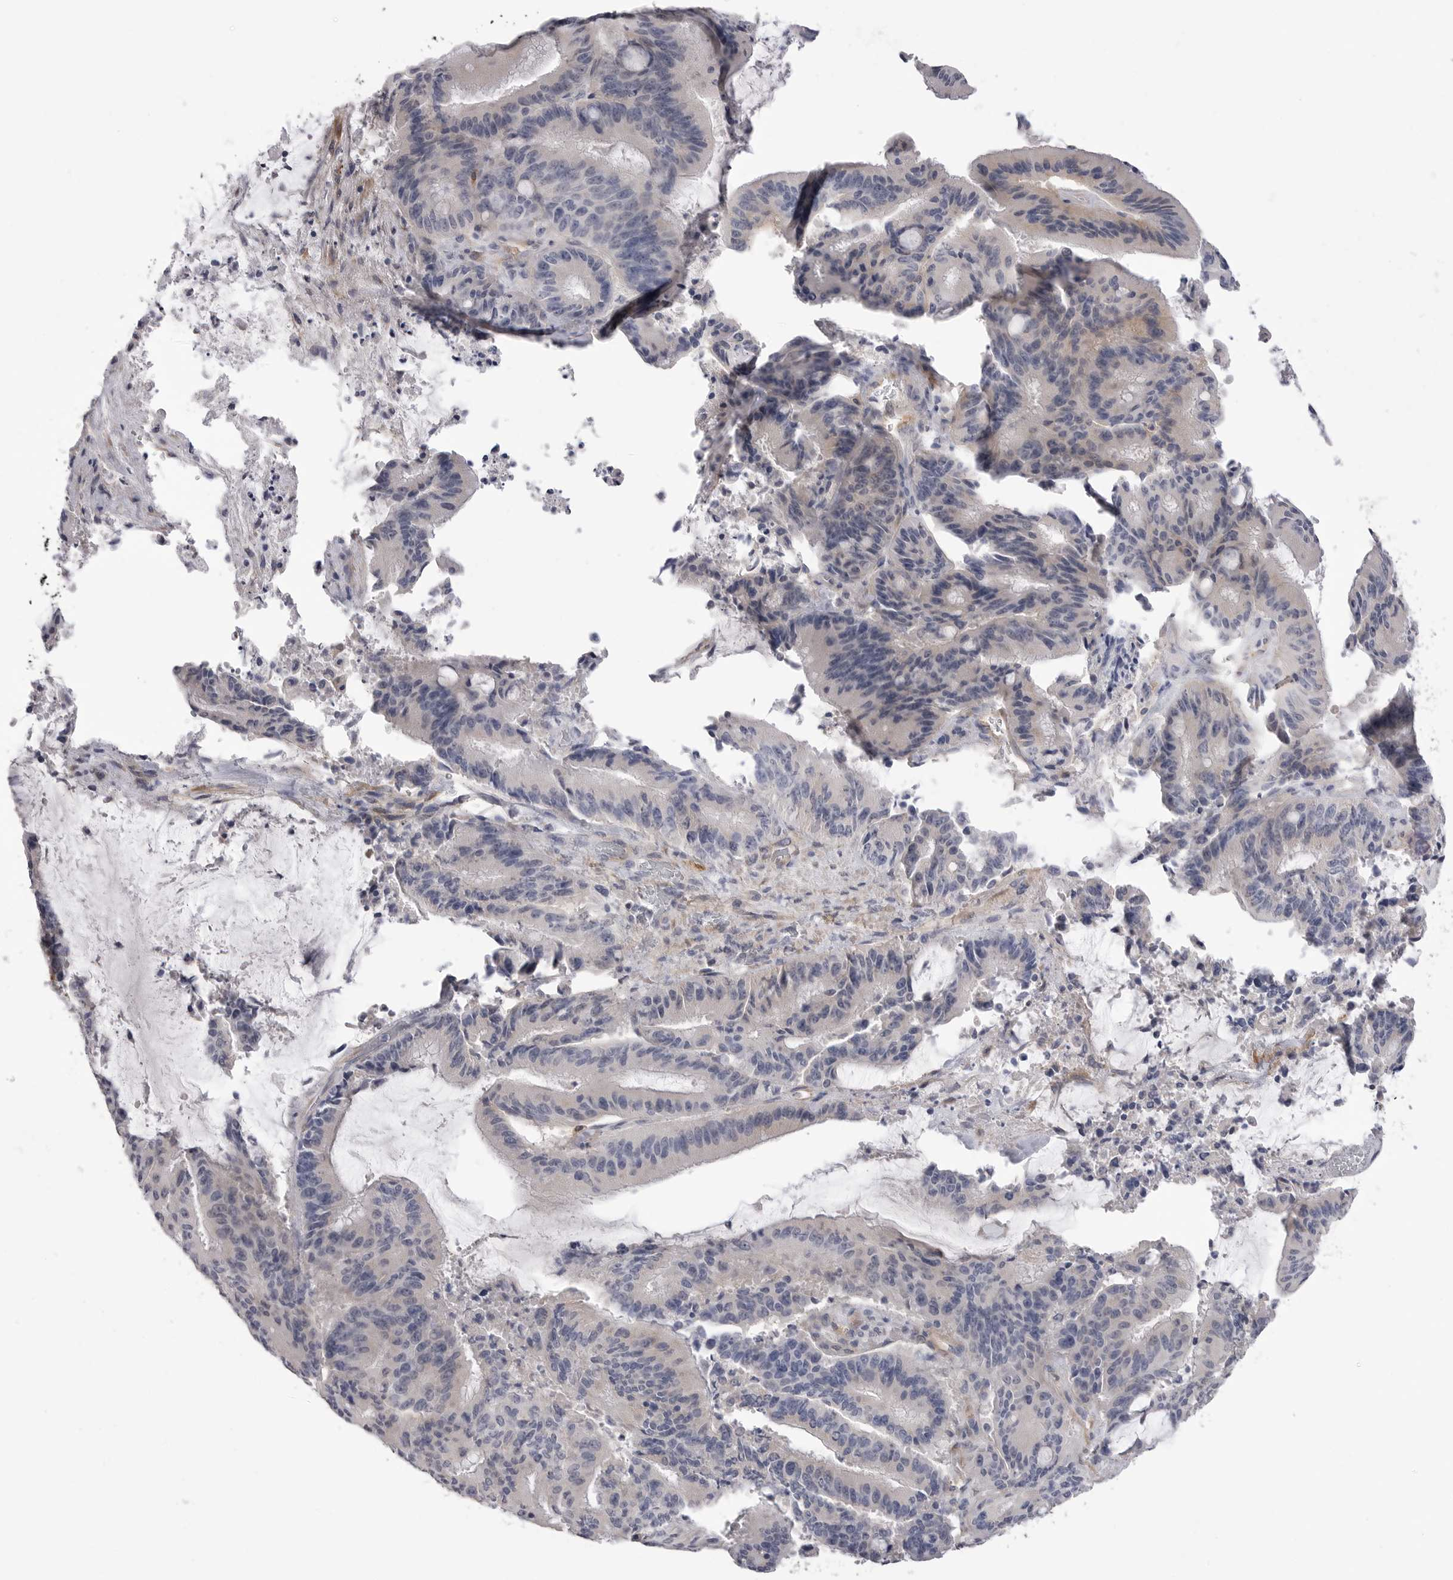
{"staining": {"intensity": "negative", "quantity": "none", "location": "none"}, "tissue": "liver cancer", "cell_type": "Tumor cells", "image_type": "cancer", "snomed": [{"axis": "morphology", "description": "Normal tissue, NOS"}, {"axis": "morphology", "description": "Cholangiocarcinoma"}, {"axis": "topography", "description": "Liver"}, {"axis": "topography", "description": "Peripheral nerve tissue"}], "caption": "Liver cholangiocarcinoma was stained to show a protein in brown. There is no significant positivity in tumor cells.", "gene": "AKAP12", "patient": {"sex": "female", "age": 73}}